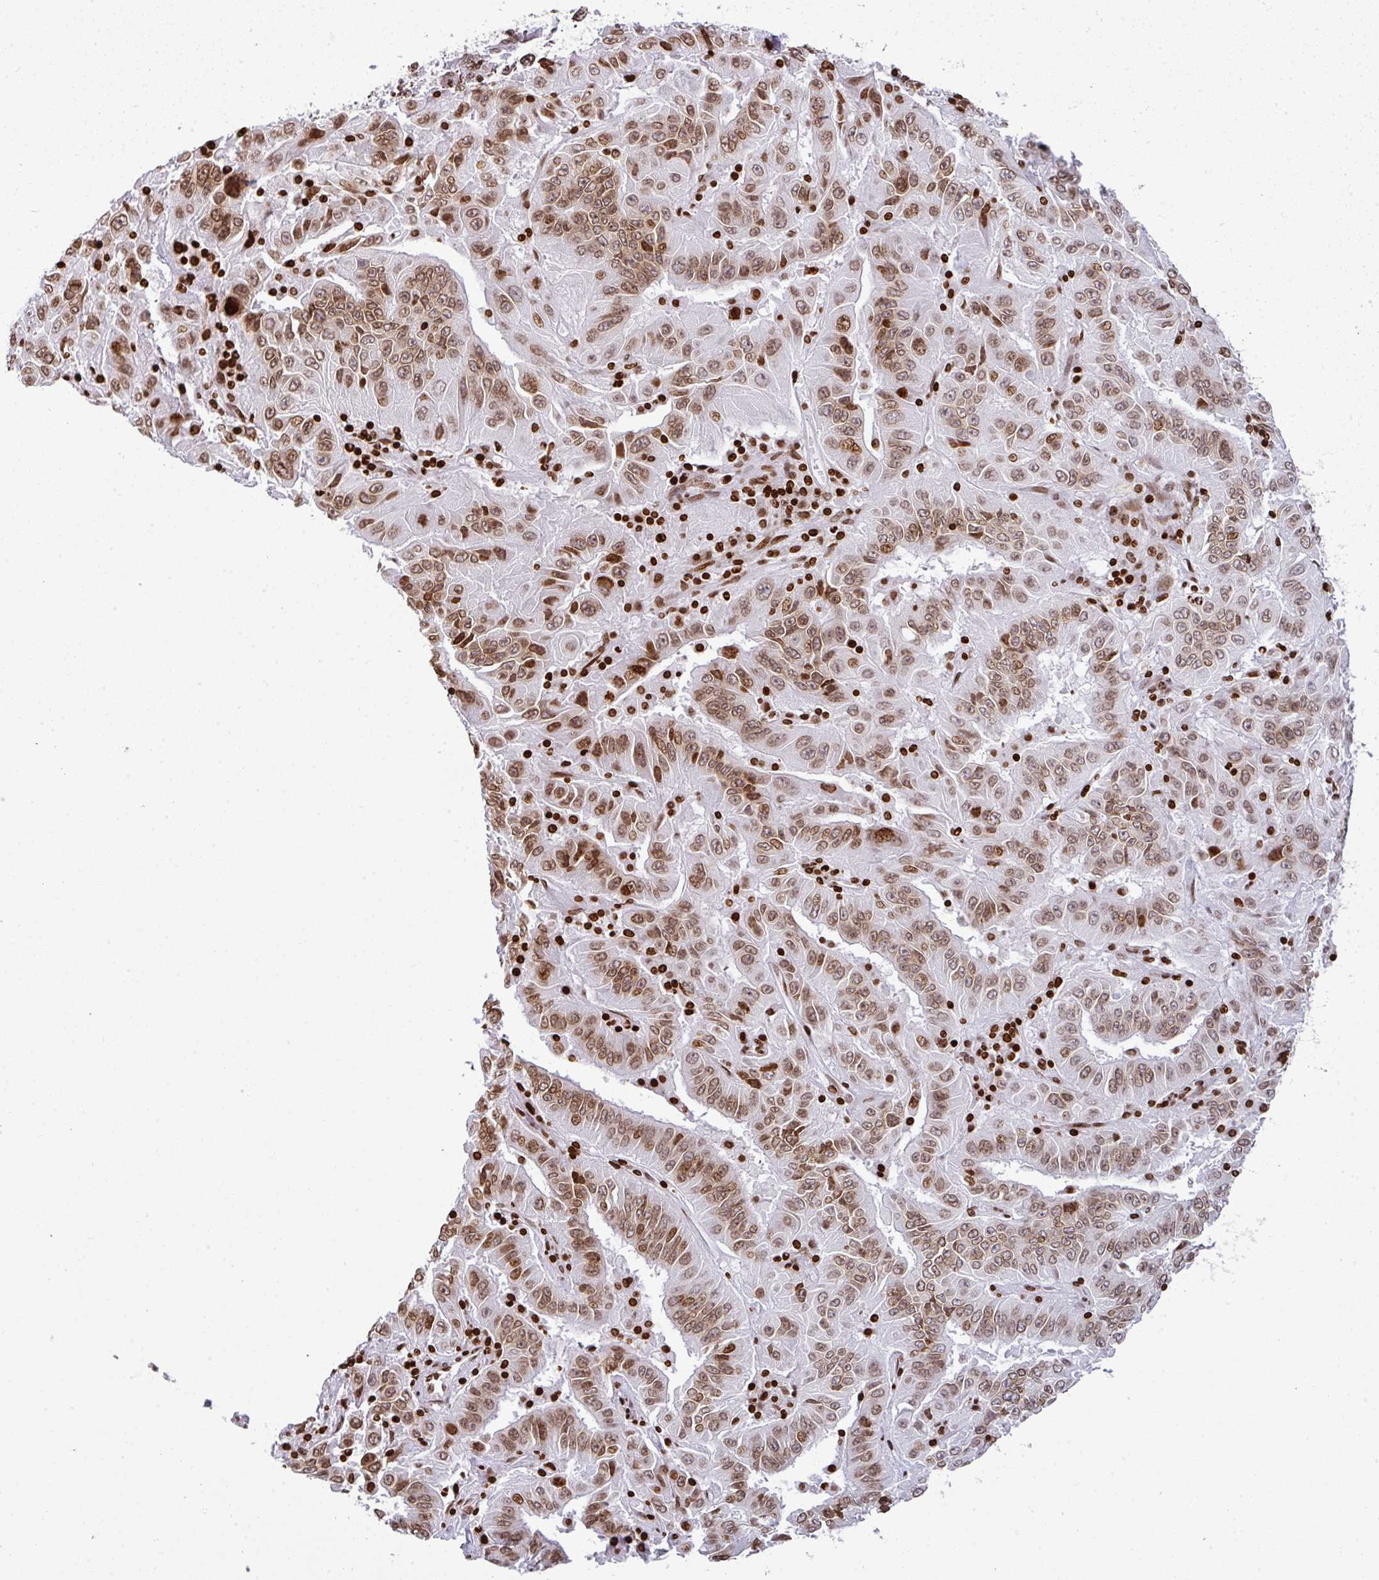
{"staining": {"intensity": "moderate", "quantity": ">75%", "location": "nuclear"}, "tissue": "pancreatic cancer", "cell_type": "Tumor cells", "image_type": "cancer", "snomed": [{"axis": "morphology", "description": "Adenocarcinoma, NOS"}, {"axis": "topography", "description": "Pancreas"}], "caption": "Immunohistochemistry micrograph of neoplastic tissue: human pancreatic cancer stained using IHC reveals medium levels of moderate protein expression localized specifically in the nuclear of tumor cells, appearing as a nuclear brown color.", "gene": "RASL11A", "patient": {"sex": "male", "age": 63}}